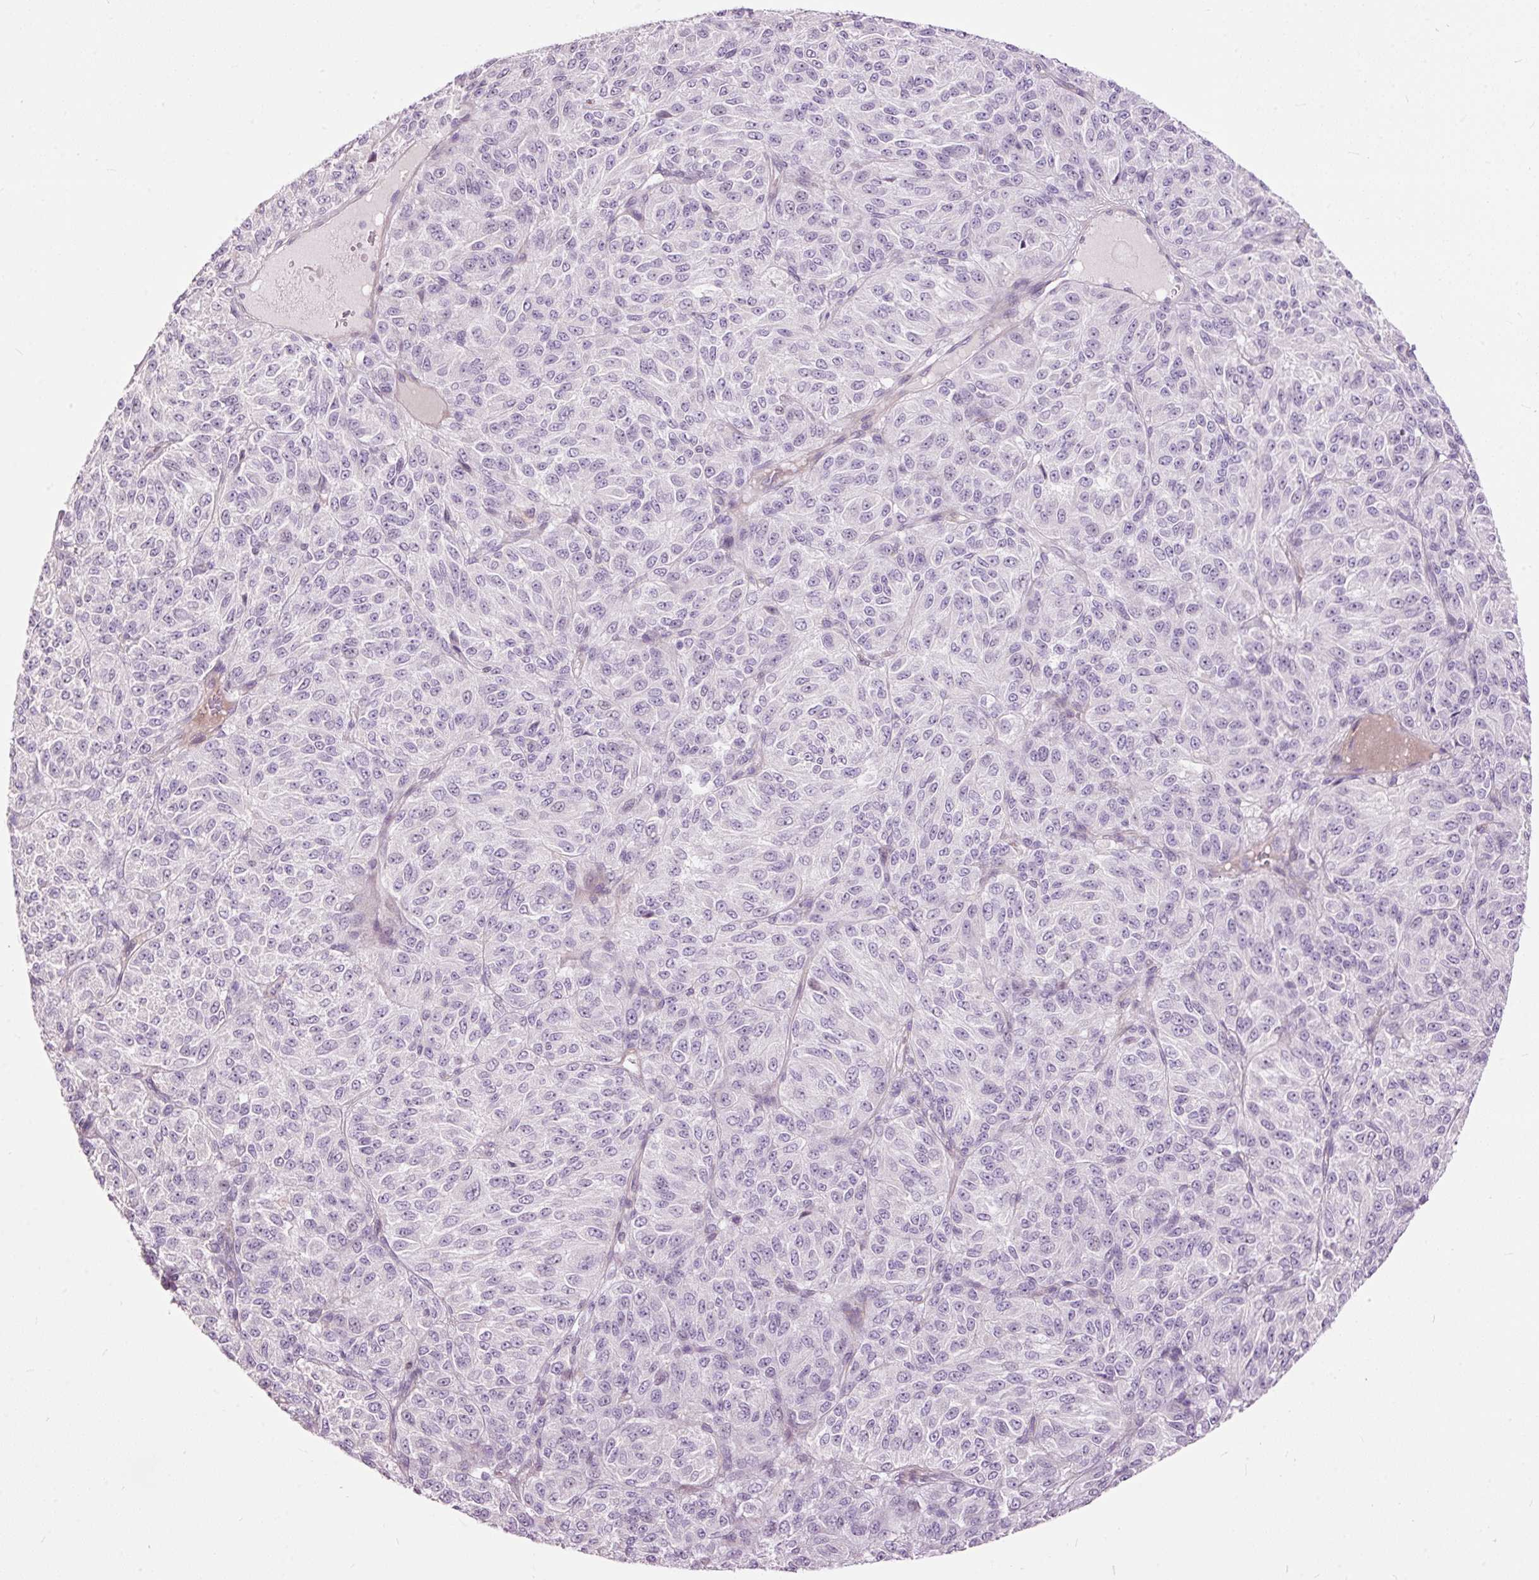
{"staining": {"intensity": "negative", "quantity": "none", "location": "none"}, "tissue": "melanoma", "cell_type": "Tumor cells", "image_type": "cancer", "snomed": [{"axis": "morphology", "description": "Malignant melanoma, Metastatic site"}, {"axis": "topography", "description": "Brain"}], "caption": "DAB (3,3'-diaminobenzidine) immunohistochemical staining of human malignant melanoma (metastatic site) displays no significant staining in tumor cells.", "gene": "FCRL4", "patient": {"sex": "female", "age": 56}}